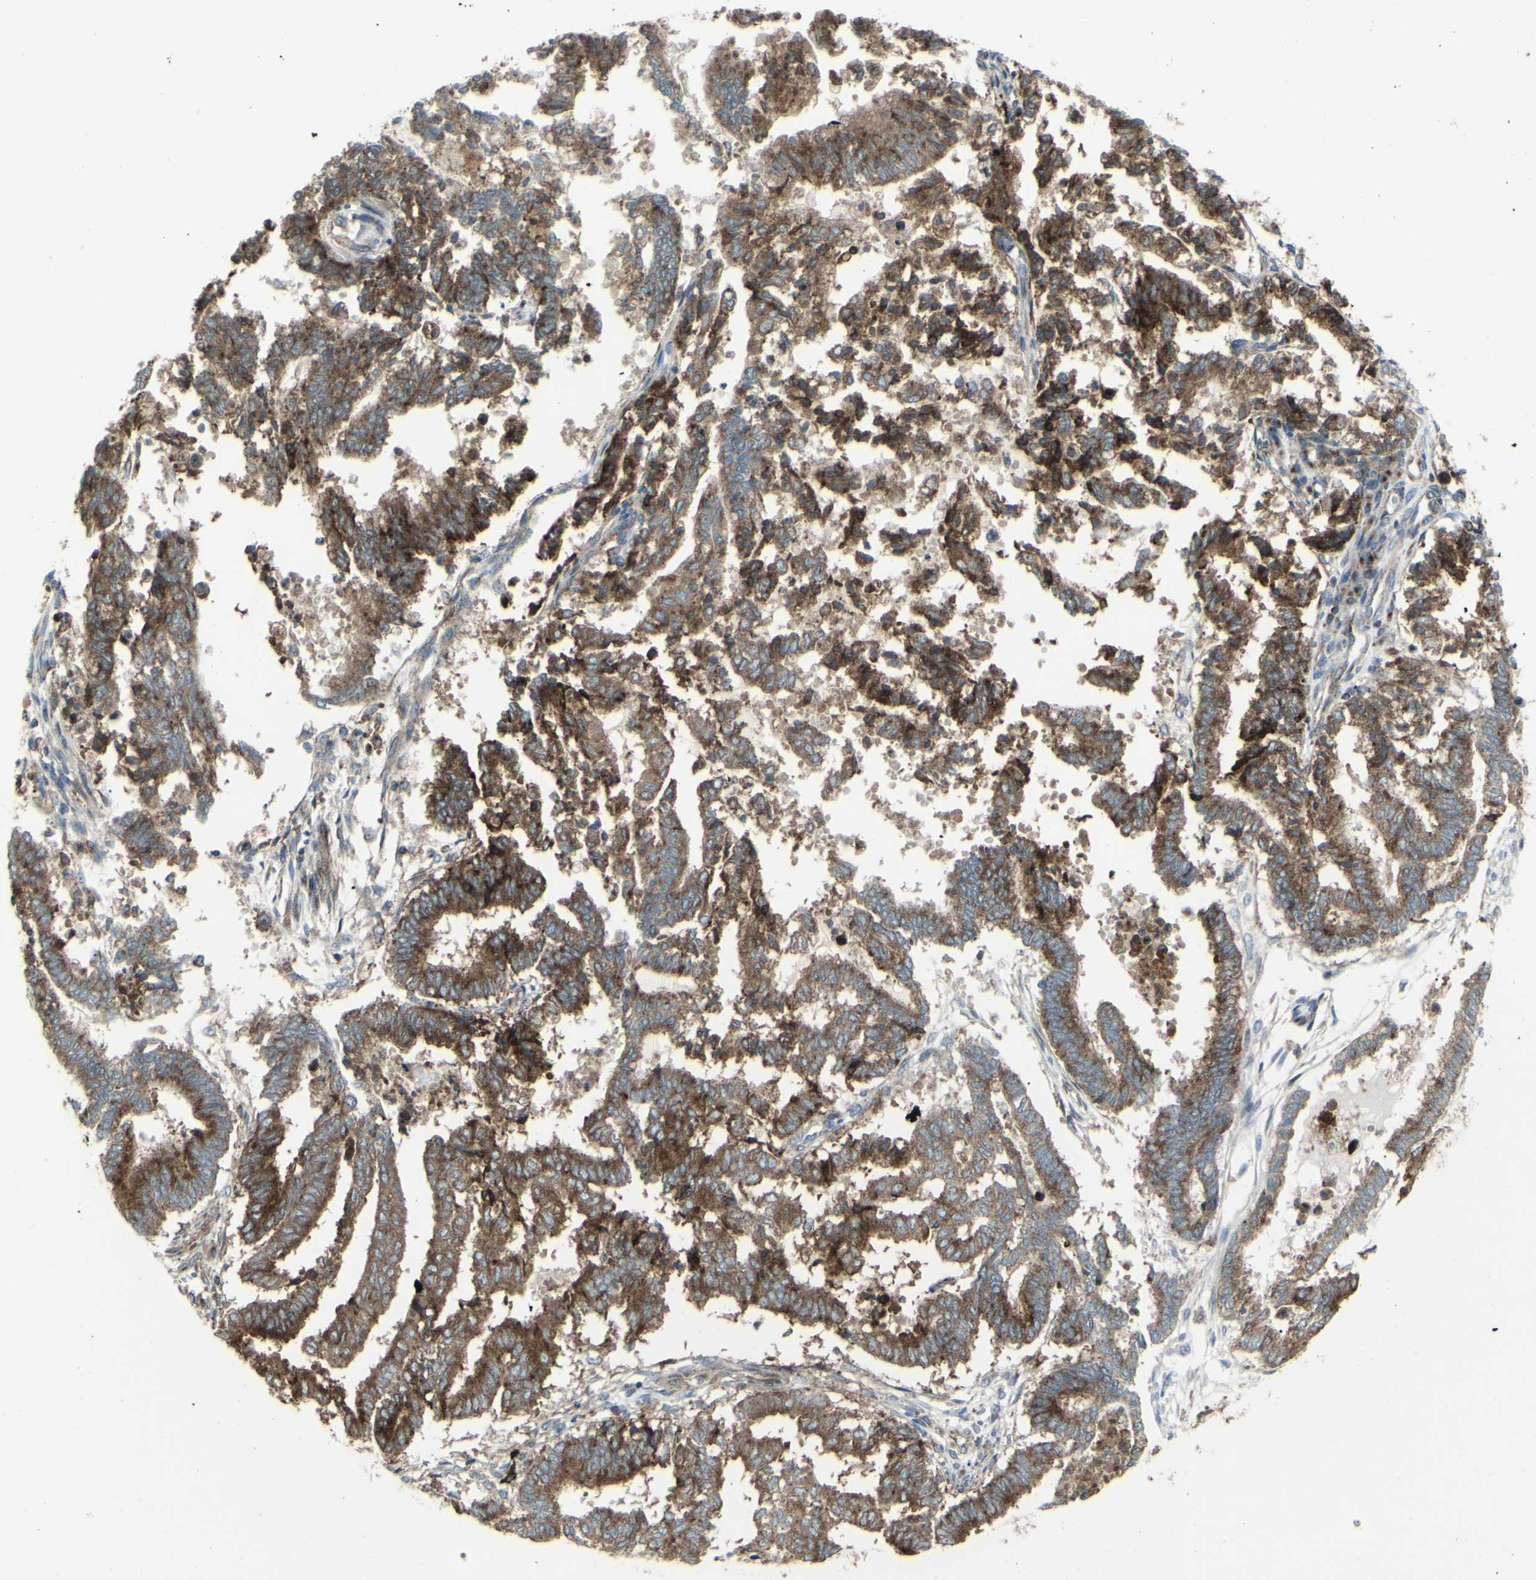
{"staining": {"intensity": "strong", "quantity": ">75%", "location": "cytoplasmic/membranous"}, "tissue": "endometrial cancer", "cell_type": "Tumor cells", "image_type": "cancer", "snomed": [{"axis": "morphology", "description": "Necrosis, NOS"}, {"axis": "morphology", "description": "Adenocarcinoma, NOS"}, {"axis": "topography", "description": "Endometrium"}], "caption": "Immunohistochemical staining of human endometrial adenocarcinoma demonstrates high levels of strong cytoplasmic/membranous protein staining in approximately >75% of tumor cells.", "gene": "NAPA", "patient": {"sex": "female", "age": 79}}